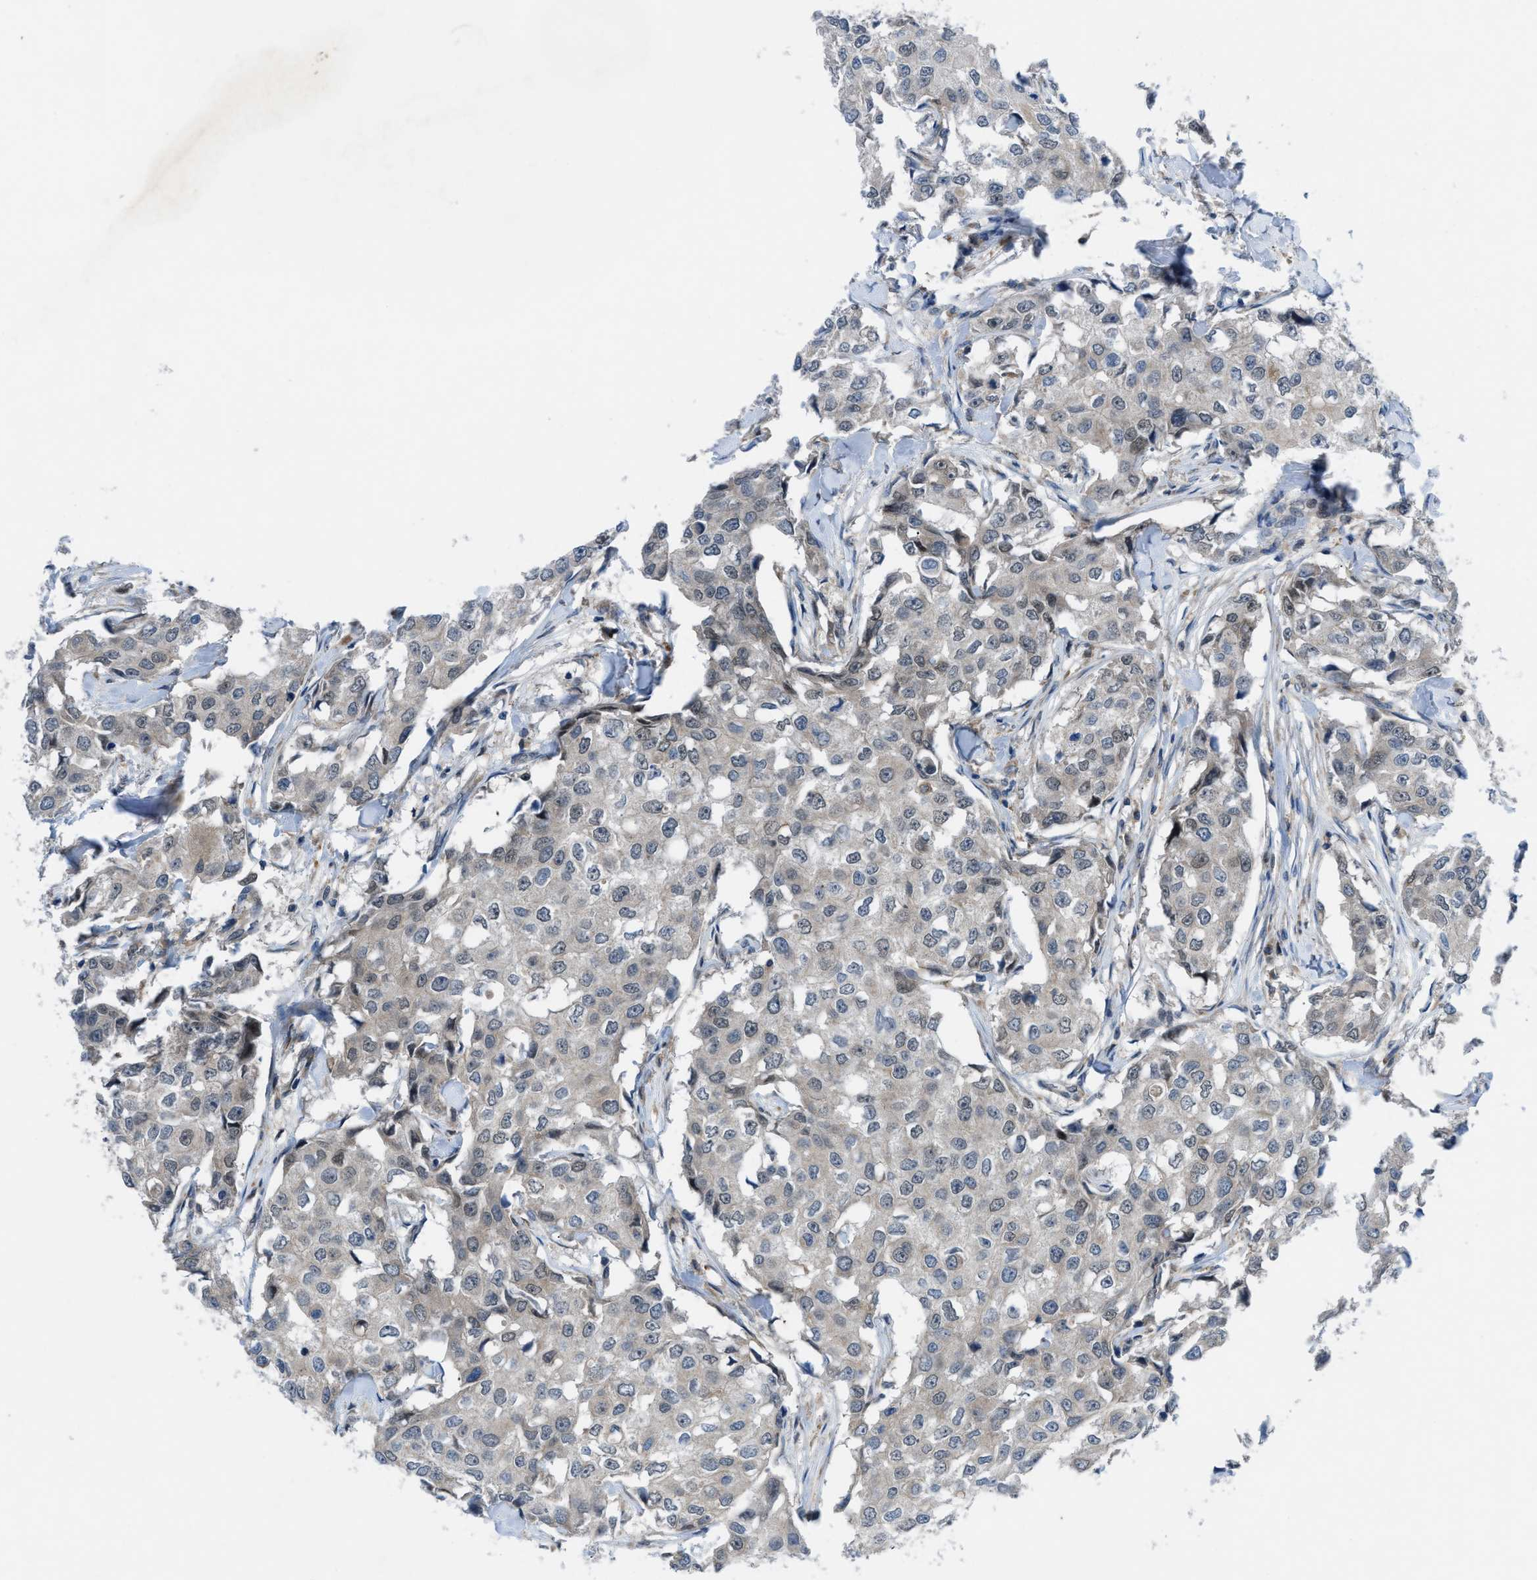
{"staining": {"intensity": "negative", "quantity": "none", "location": "none"}, "tissue": "breast cancer", "cell_type": "Tumor cells", "image_type": "cancer", "snomed": [{"axis": "morphology", "description": "Duct carcinoma"}, {"axis": "topography", "description": "Breast"}], "caption": "Tumor cells are negative for brown protein staining in breast cancer.", "gene": "BAZ2B", "patient": {"sex": "female", "age": 27}}